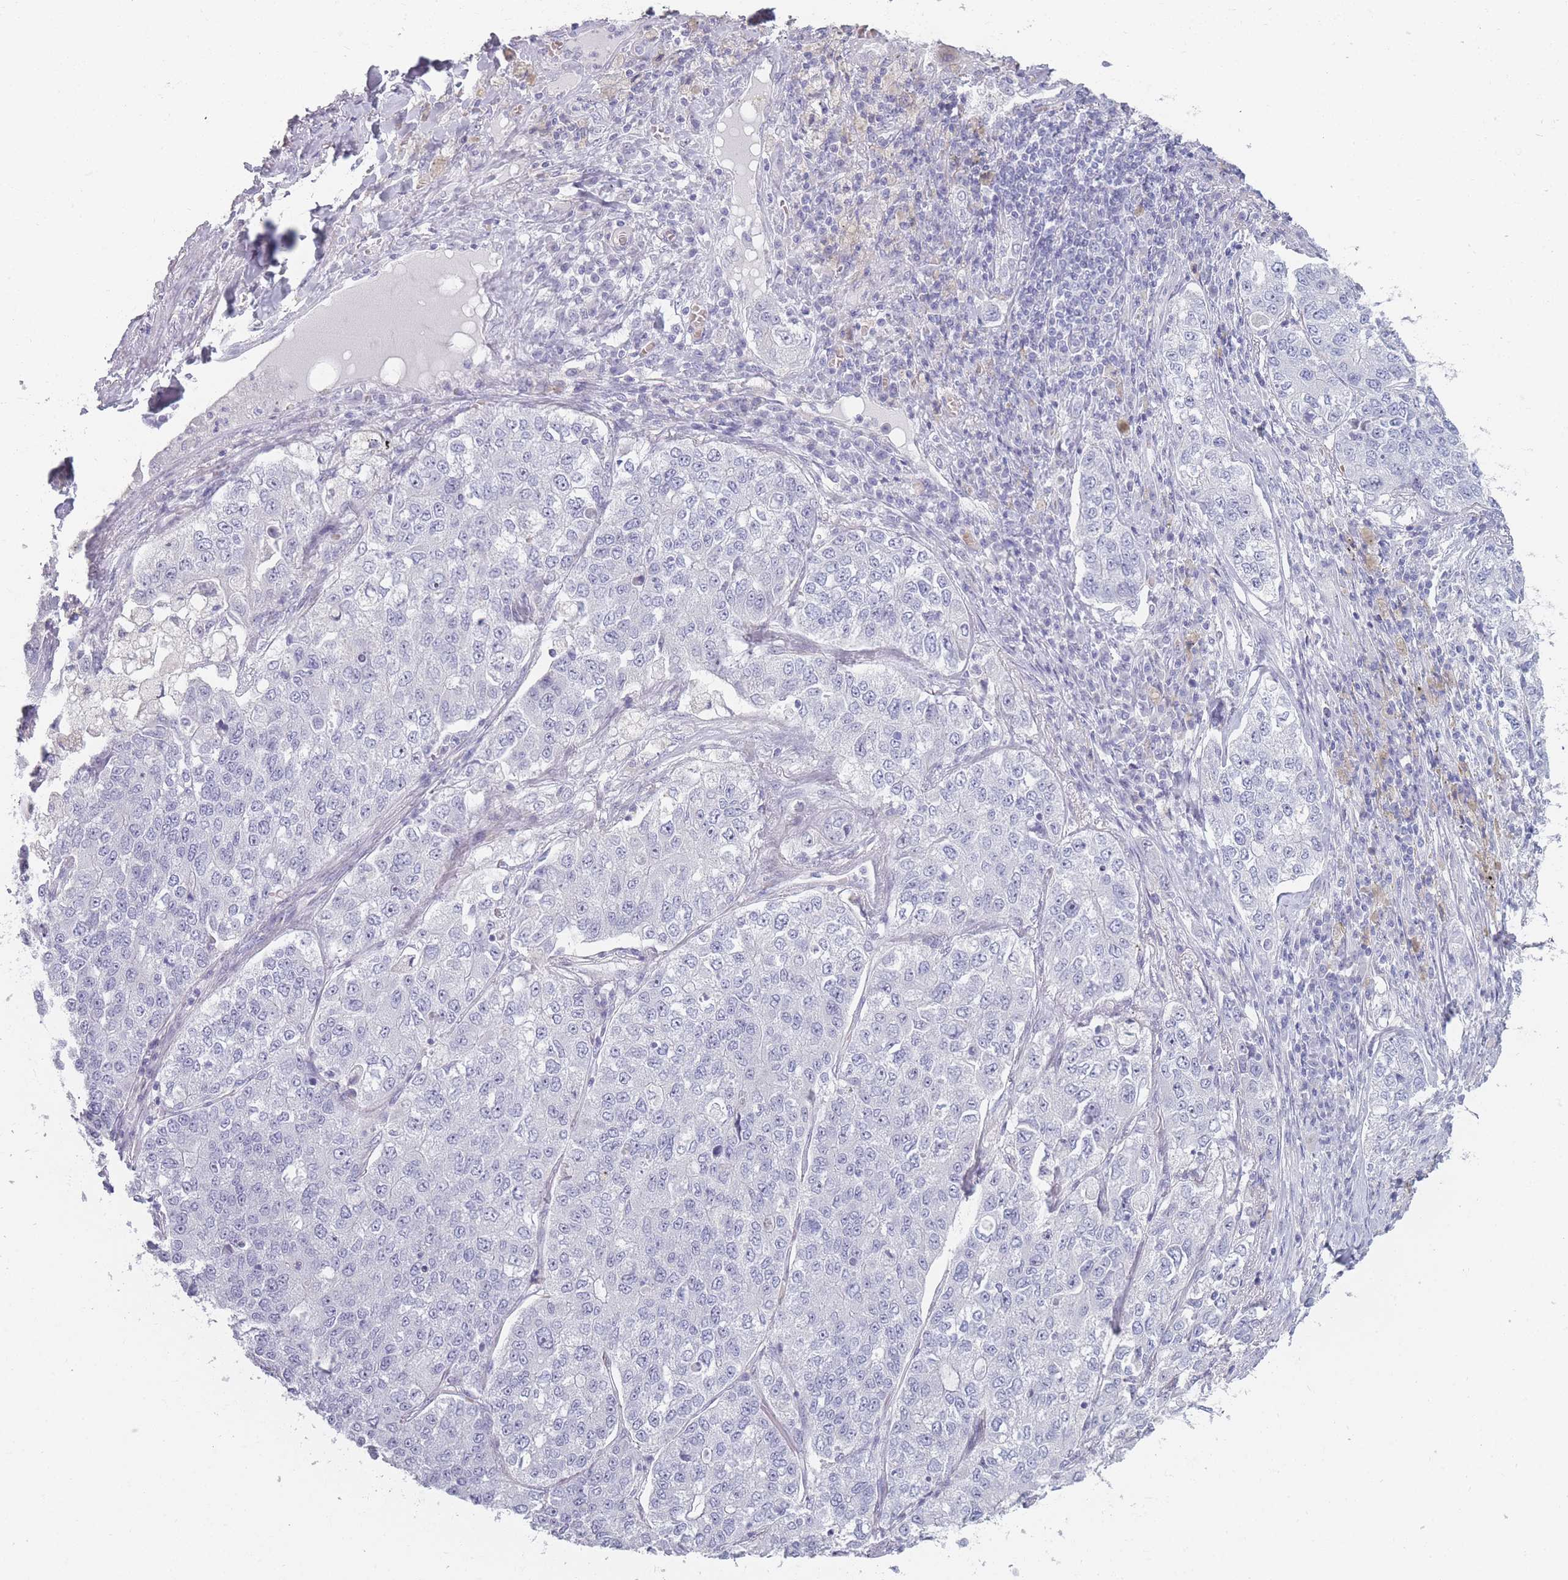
{"staining": {"intensity": "negative", "quantity": "none", "location": "none"}, "tissue": "lung cancer", "cell_type": "Tumor cells", "image_type": "cancer", "snomed": [{"axis": "morphology", "description": "Adenocarcinoma, NOS"}, {"axis": "topography", "description": "Lung"}], "caption": "Tumor cells show no significant protein expression in lung cancer (adenocarcinoma).", "gene": "ROS1", "patient": {"sex": "male", "age": 49}}